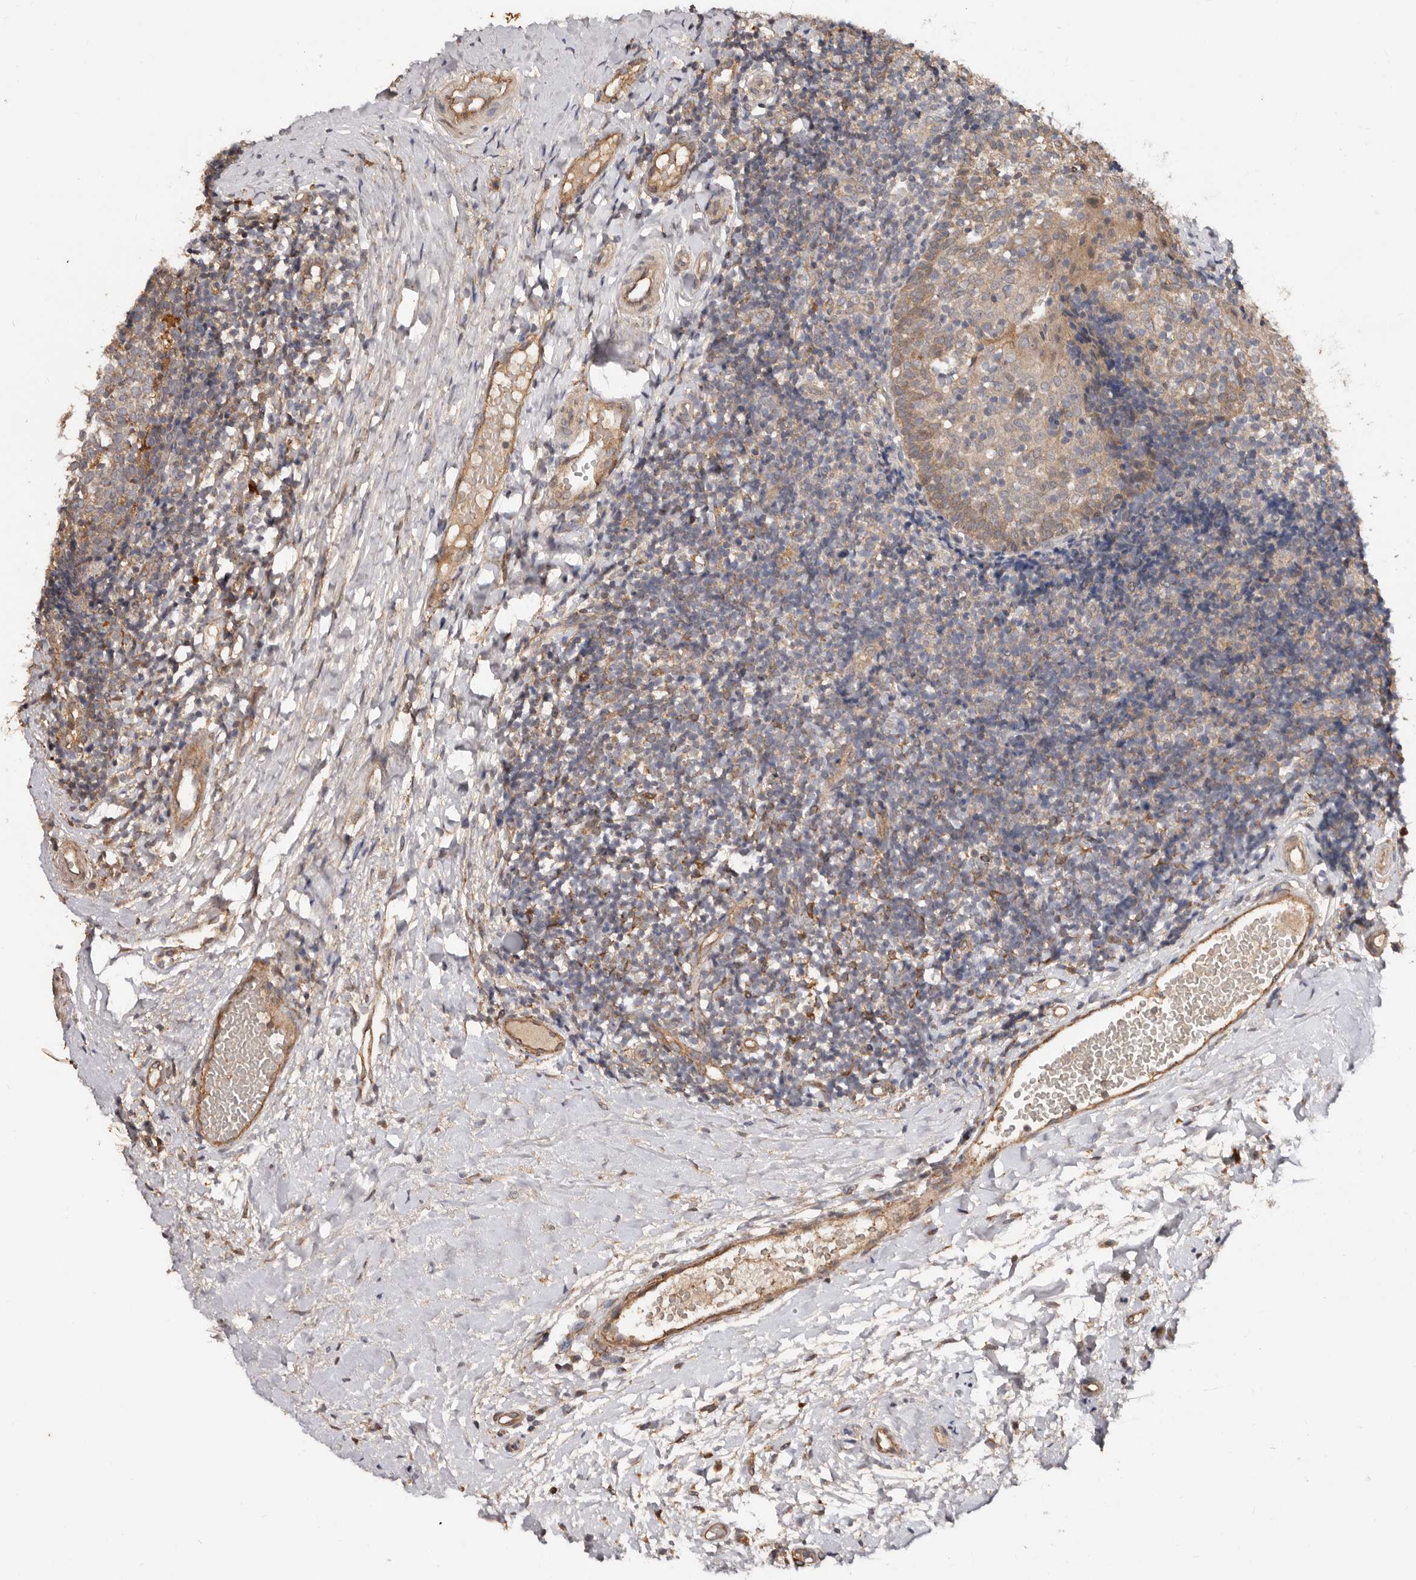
{"staining": {"intensity": "moderate", "quantity": "<25%", "location": "cytoplasmic/membranous"}, "tissue": "tonsil", "cell_type": "Germinal center cells", "image_type": "normal", "snomed": [{"axis": "morphology", "description": "Normal tissue, NOS"}, {"axis": "topography", "description": "Tonsil"}], "caption": "A brown stain labels moderate cytoplasmic/membranous positivity of a protein in germinal center cells of normal human tonsil. The staining was performed using DAB to visualize the protein expression in brown, while the nuclei were stained in blue with hematoxylin (Magnification: 20x).", "gene": "RSPO2", "patient": {"sex": "female", "age": 19}}